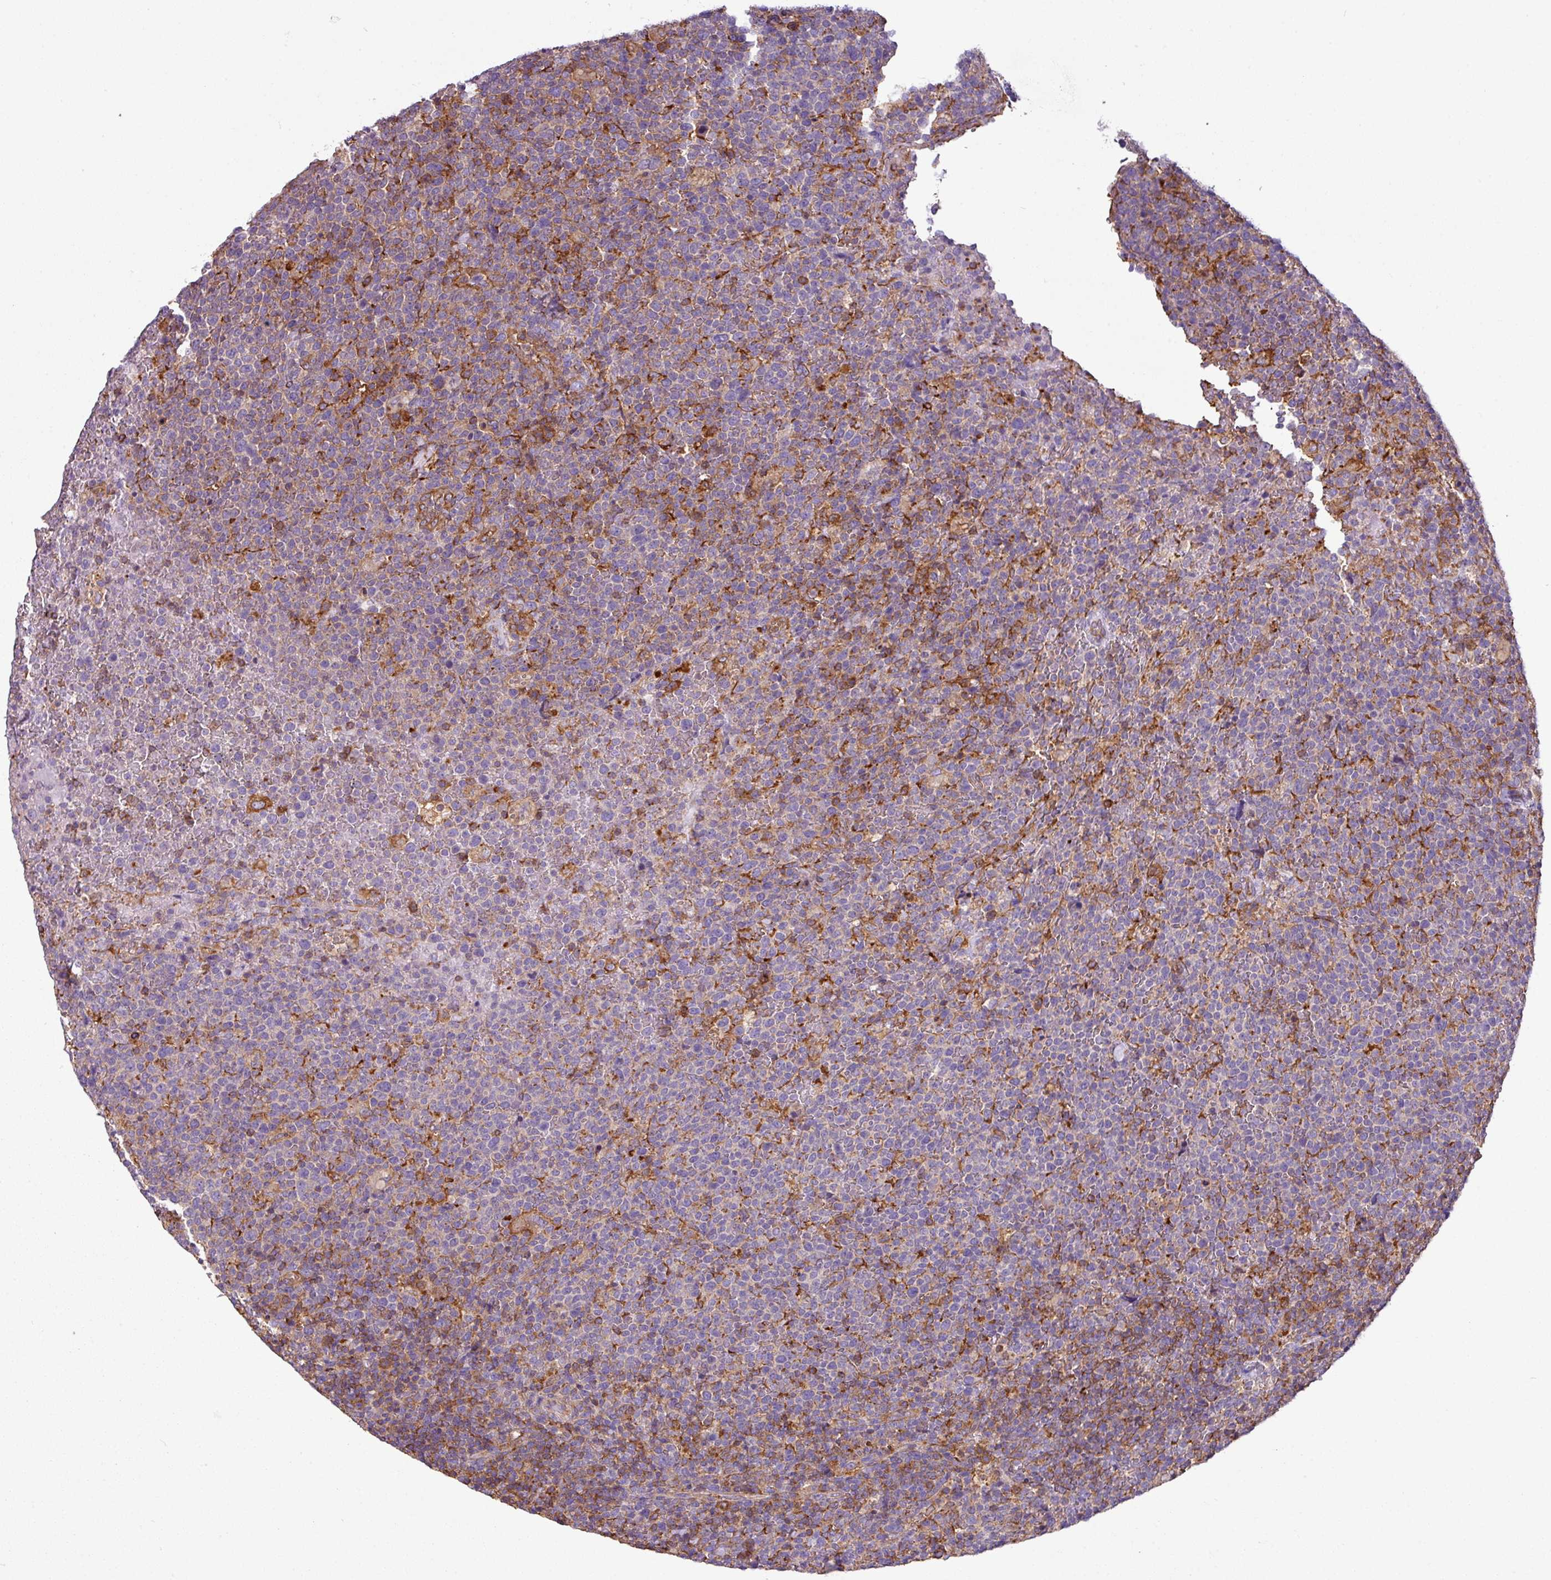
{"staining": {"intensity": "moderate", "quantity": "25%-75%", "location": "cytoplasmic/membranous"}, "tissue": "lymphoma", "cell_type": "Tumor cells", "image_type": "cancer", "snomed": [{"axis": "morphology", "description": "Malignant lymphoma, non-Hodgkin's type, High grade"}, {"axis": "topography", "description": "Lymph node"}], "caption": "Lymphoma tissue exhibits moderate cytoplasmic/membranous expression in about 25%-75% of tumor cells", "gene": "XNDC1N", "patient": {"sex": "male", "age": 61}}